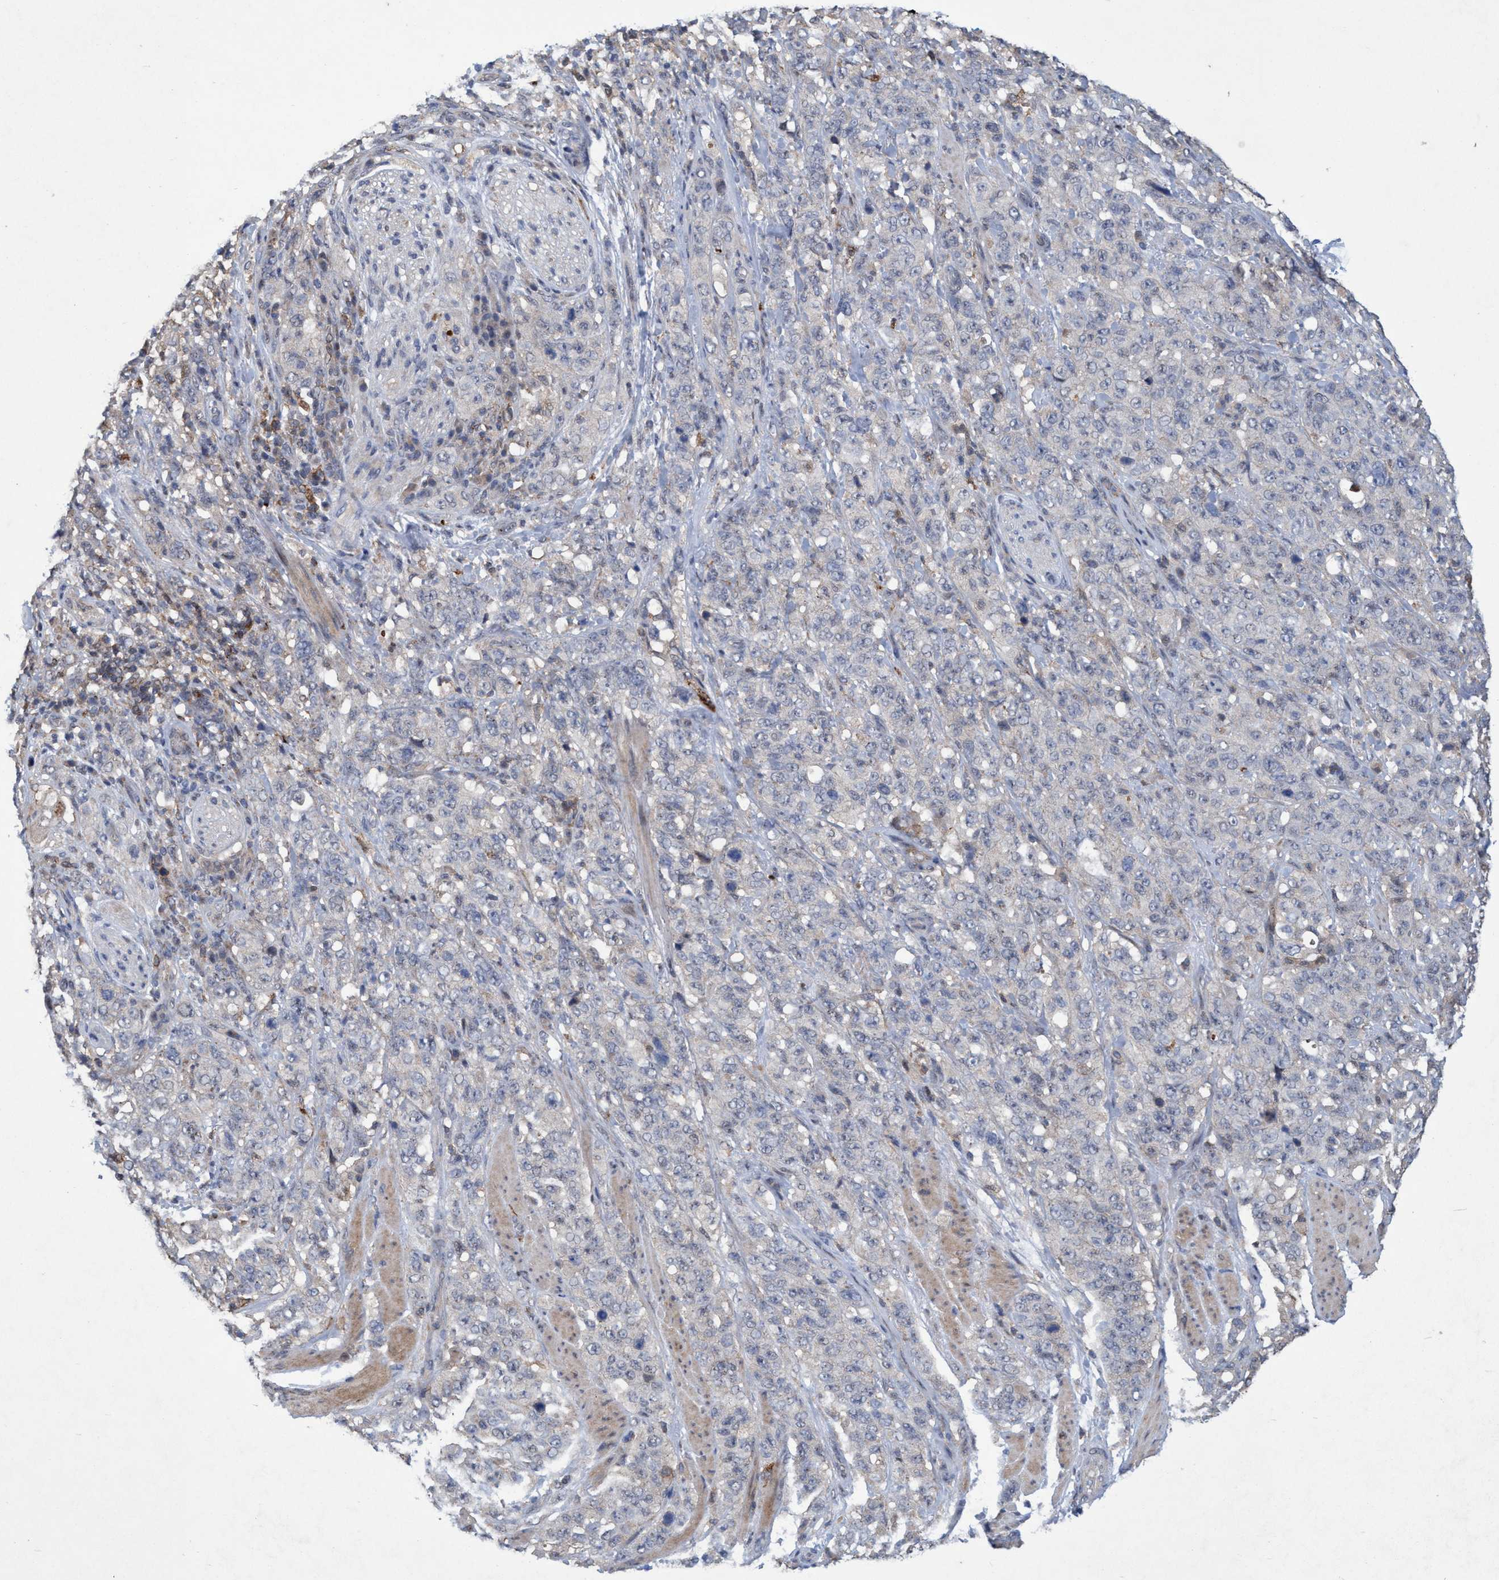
{"staining": {"intensity": "negative", "quantity": "none", "location": "none"}, "tissue": "stomach cancer", "cell_type": "Tumor cells", "image_type": "cancer", "snomed": [{"axis": "morphology", "description": "Adenocarcinoma, NOS"}, {"axis": "topography", "description": "Stomach"}], "caption": "Human stomach cancer stained for a protein using immunohistochemistry (IHC) shows no staining in tumor cells.", "gene": "ZNF677", "patient": {"sex": "male", "age": 48}}